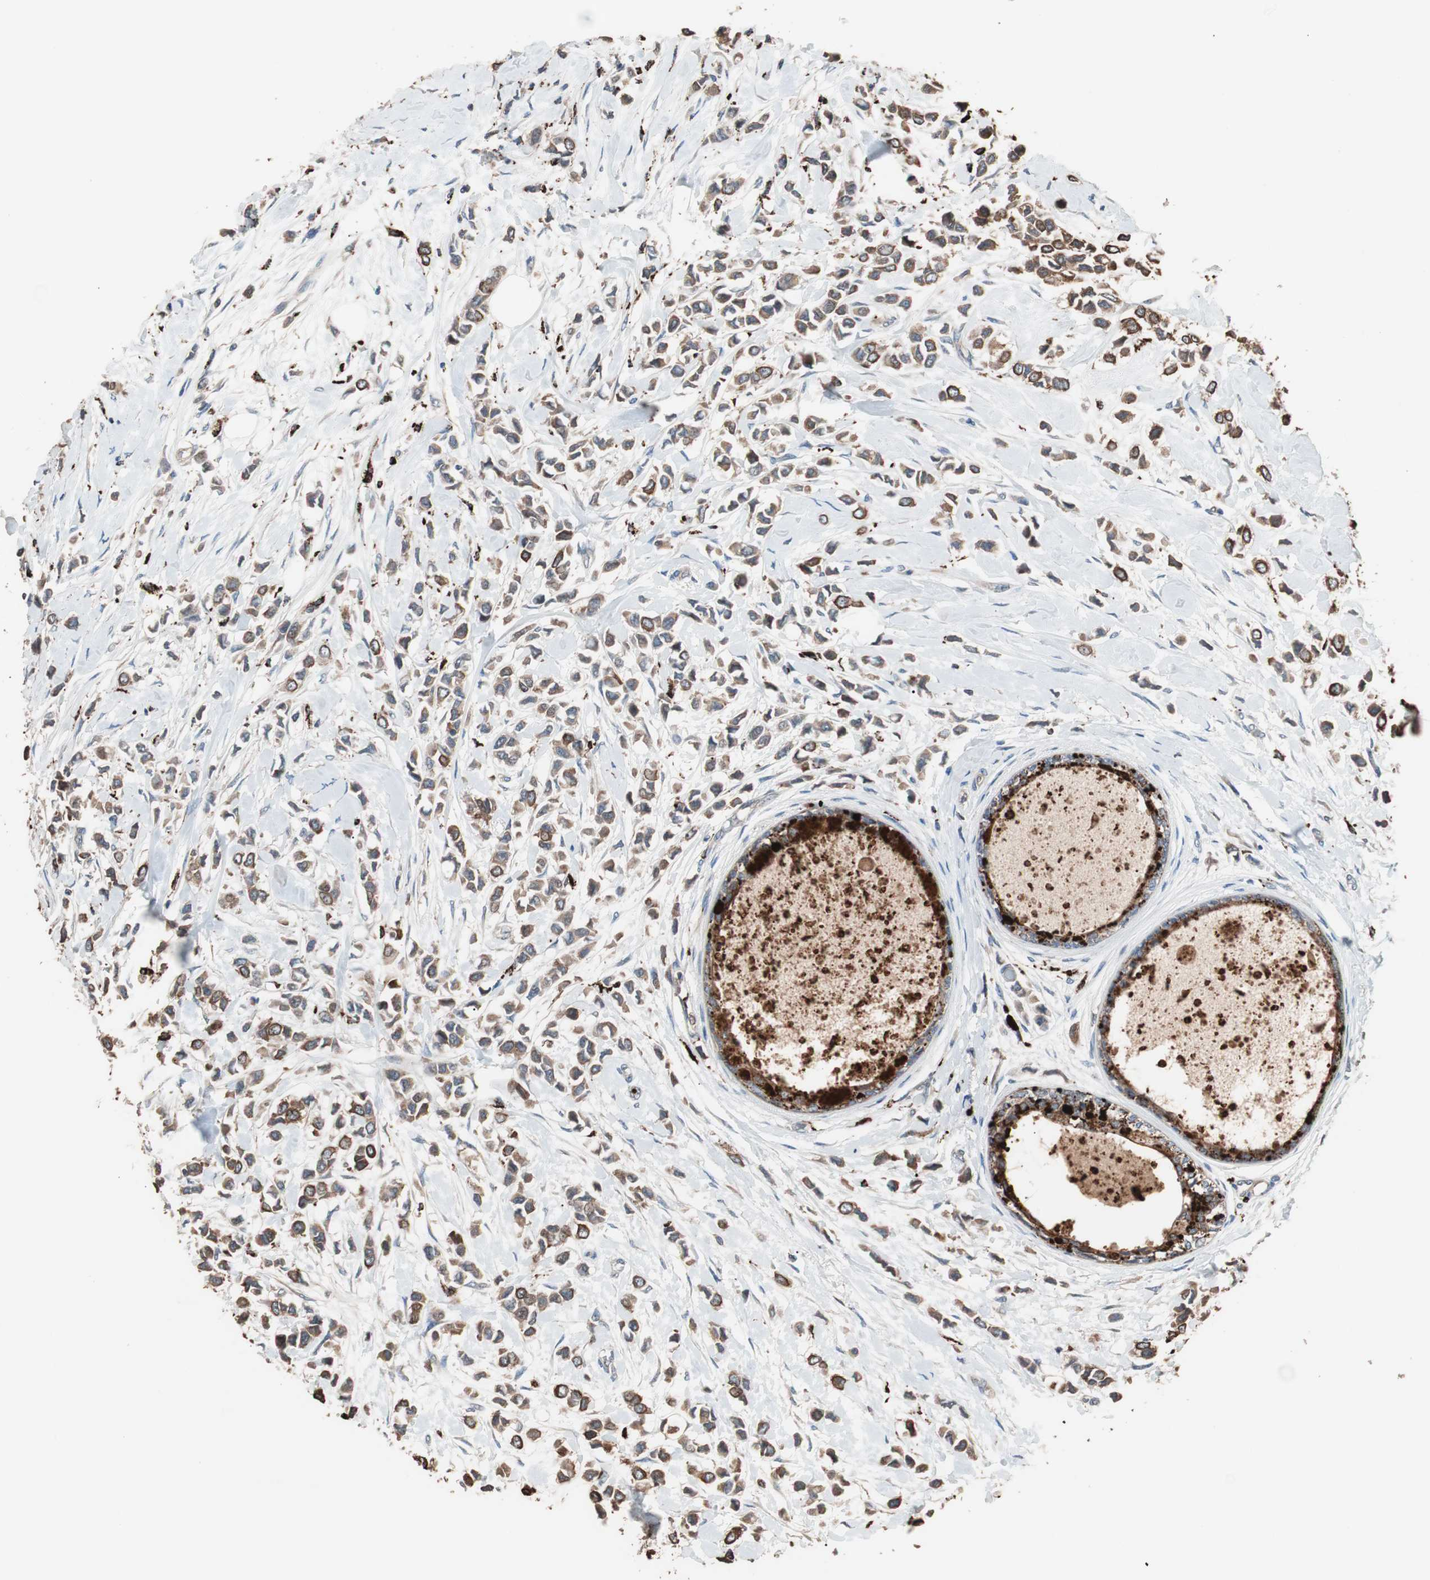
{"staining": {"intensity": "moderate", "quantity": ">75%", "location": "cytoplasmic/membranous"}, "tissue": "breast cancer", "cell_type": "Tumor cells", "image_type": "cancer", "snomed": [{"axis": "morphology", "description": "Lobular carcinoma"}, {"axis": "topography", "description": "Breast"}], "caption": "Breast cancer (lobular carcinoma) stained with a protein marker displays moderate staining in tumor cells.", "gene": "CCT3", "patient": {"sex": "female", "age": 51}}